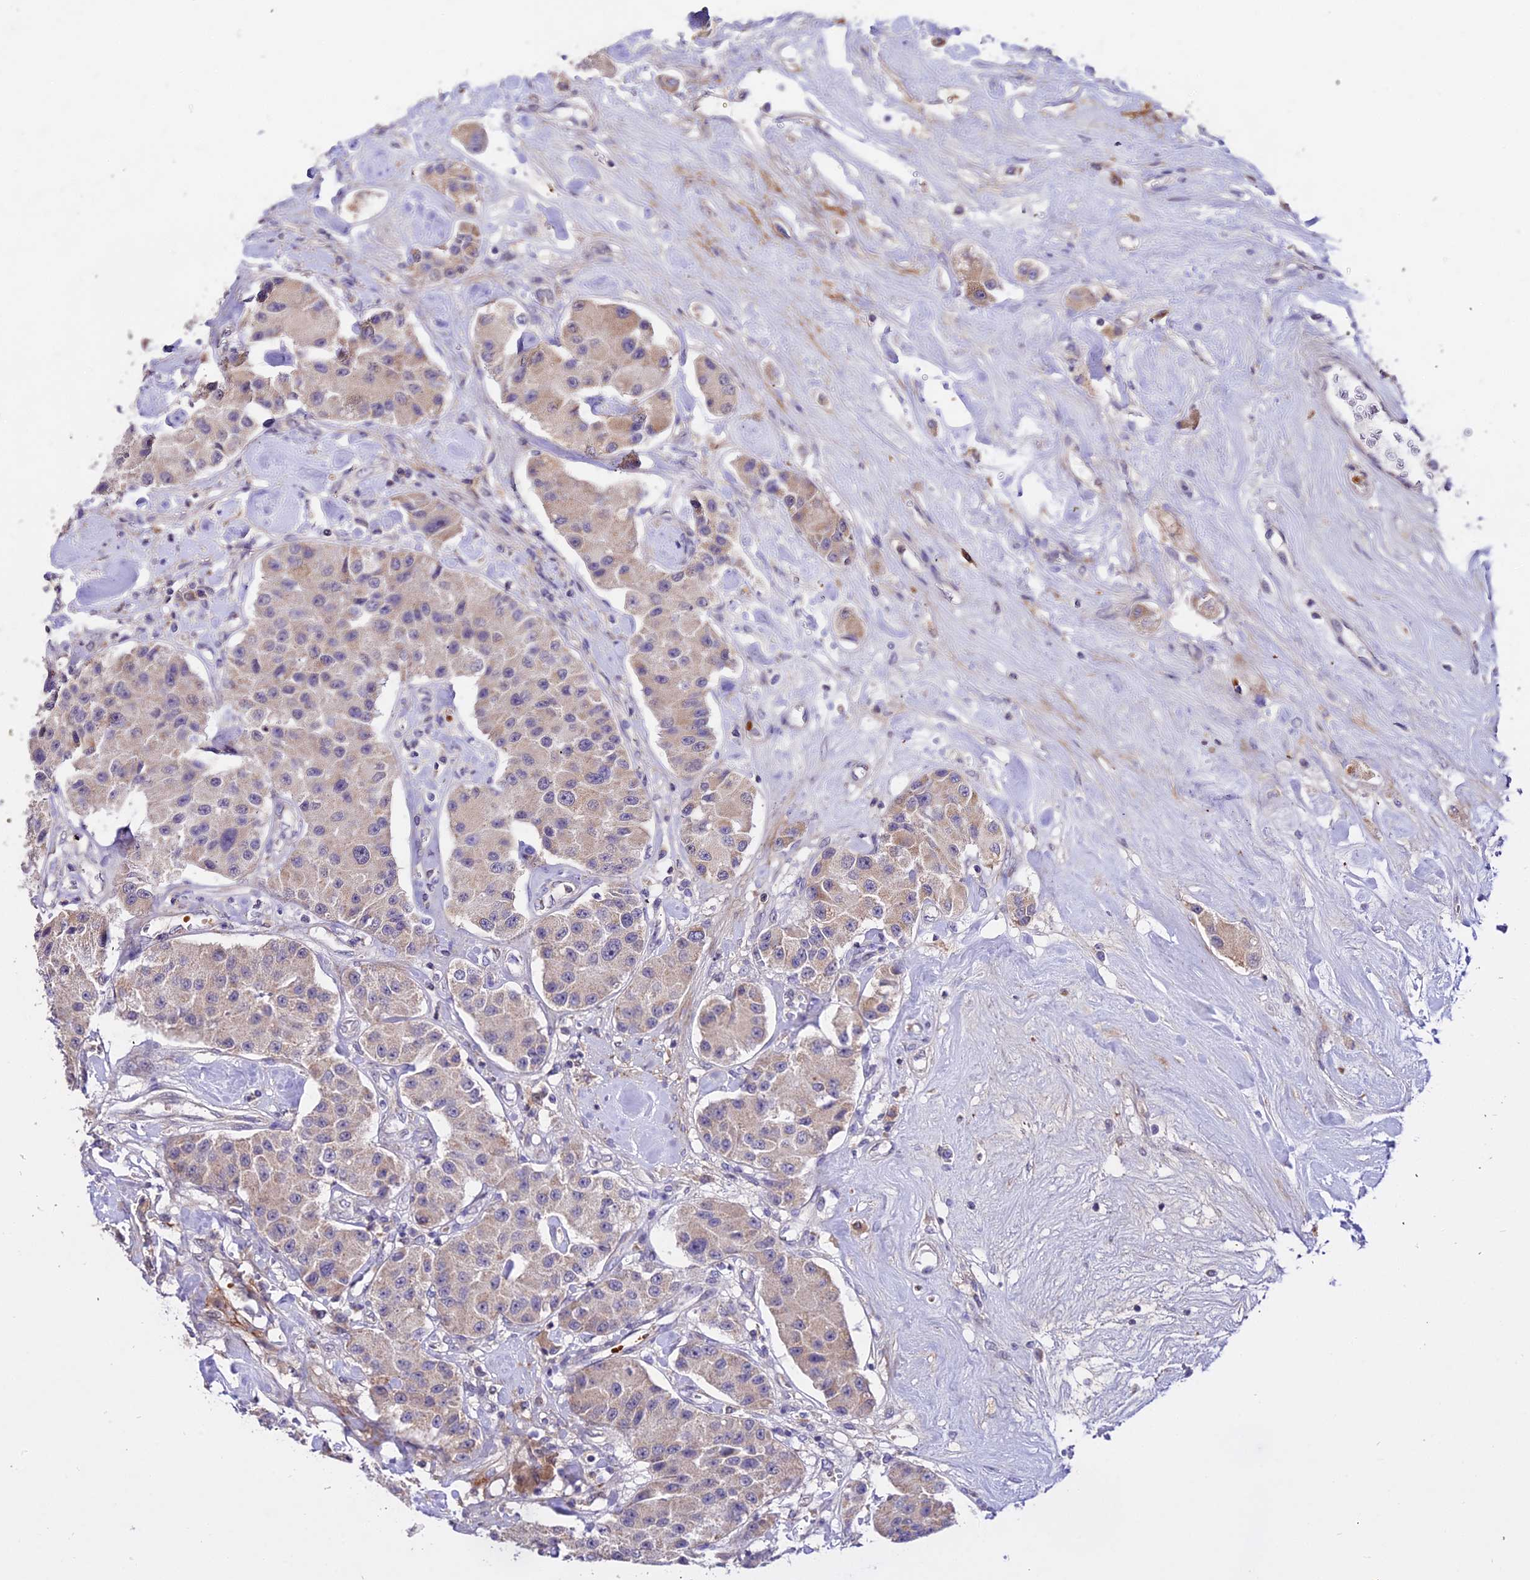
{"staining": {"intensity": "weak", "quantity": "<25%", "location": "cytoplasmic/membranous"}, "tissue": "carcinoid", "cell_type": "Tumor cells", "image_type": "cancer", "snomed": [{"axis": "morphology", "description": "Carcinoid, malignant, NOS"}, {"axis": "topography", "description": "Pancreas"}], "caption": "Immunohistochemistry micrograph of human carcinoid stained for a protein (brown), which shows no positivity in tumor cells.", "gene": "WDR5B", "patient": {"sex": "male", "age": 41}}